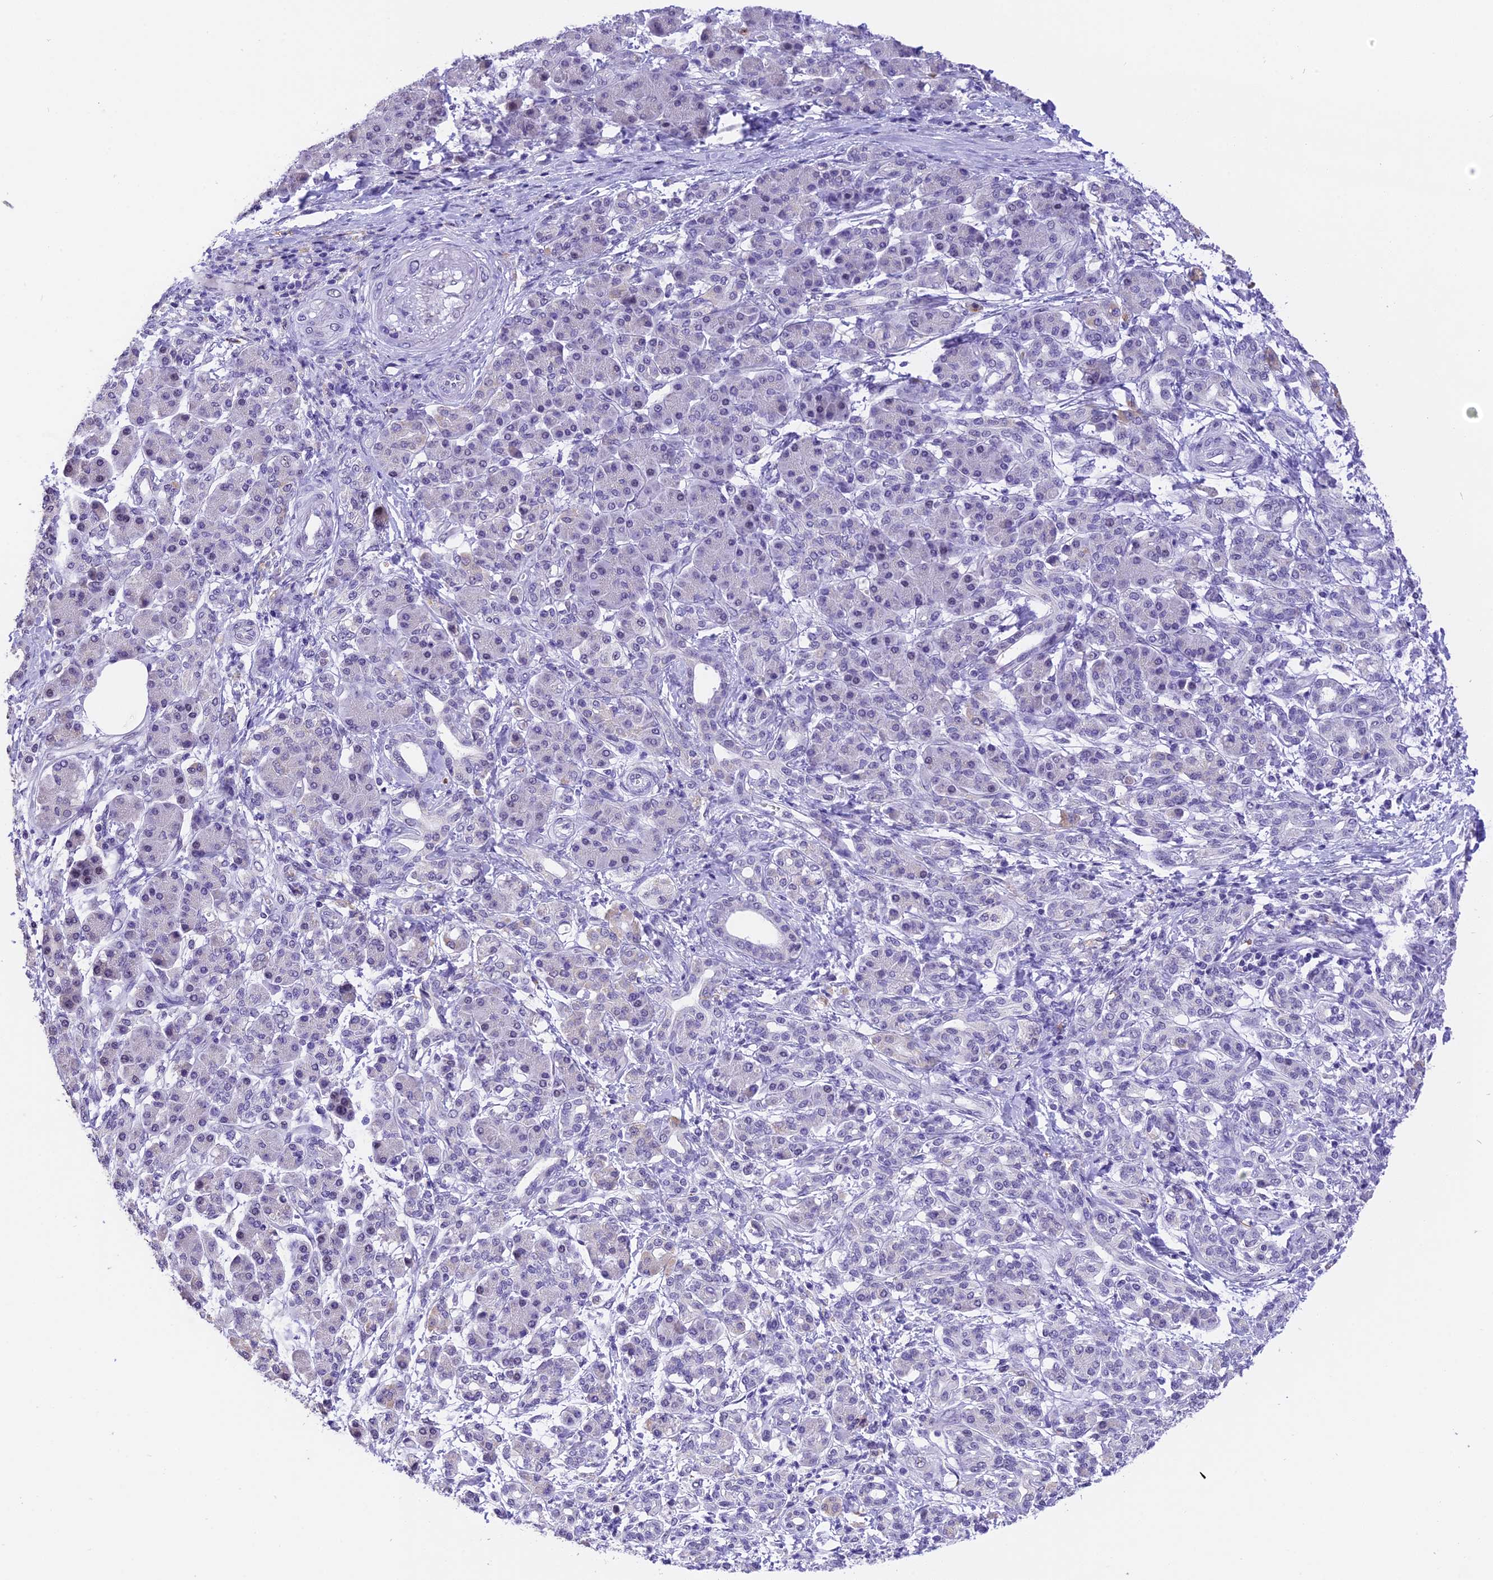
{"staining": {"intensity": "negative", "quantity": "none", "location": "none"}, "tissue": "pancreatic cancer", "cell_type": "Tumor cells", "image_type": "cancer", "snomed": [{"axis": "morphology", "description": "Normal tissue, NOS"}, {"axis": "morphology", "description": "Adenocarcinoma, NOS"}, {"axis": "topography", "description": "Pancreas"}], "caption": "A high-resolution histopathology image shows immunohistochemistry (IHC) staining of pancreatic adenocarcinoma, which reveals no significant positivity in tumor cells.", "gene": "AHSP", "patient": {"sex": "female", "age": 55}}